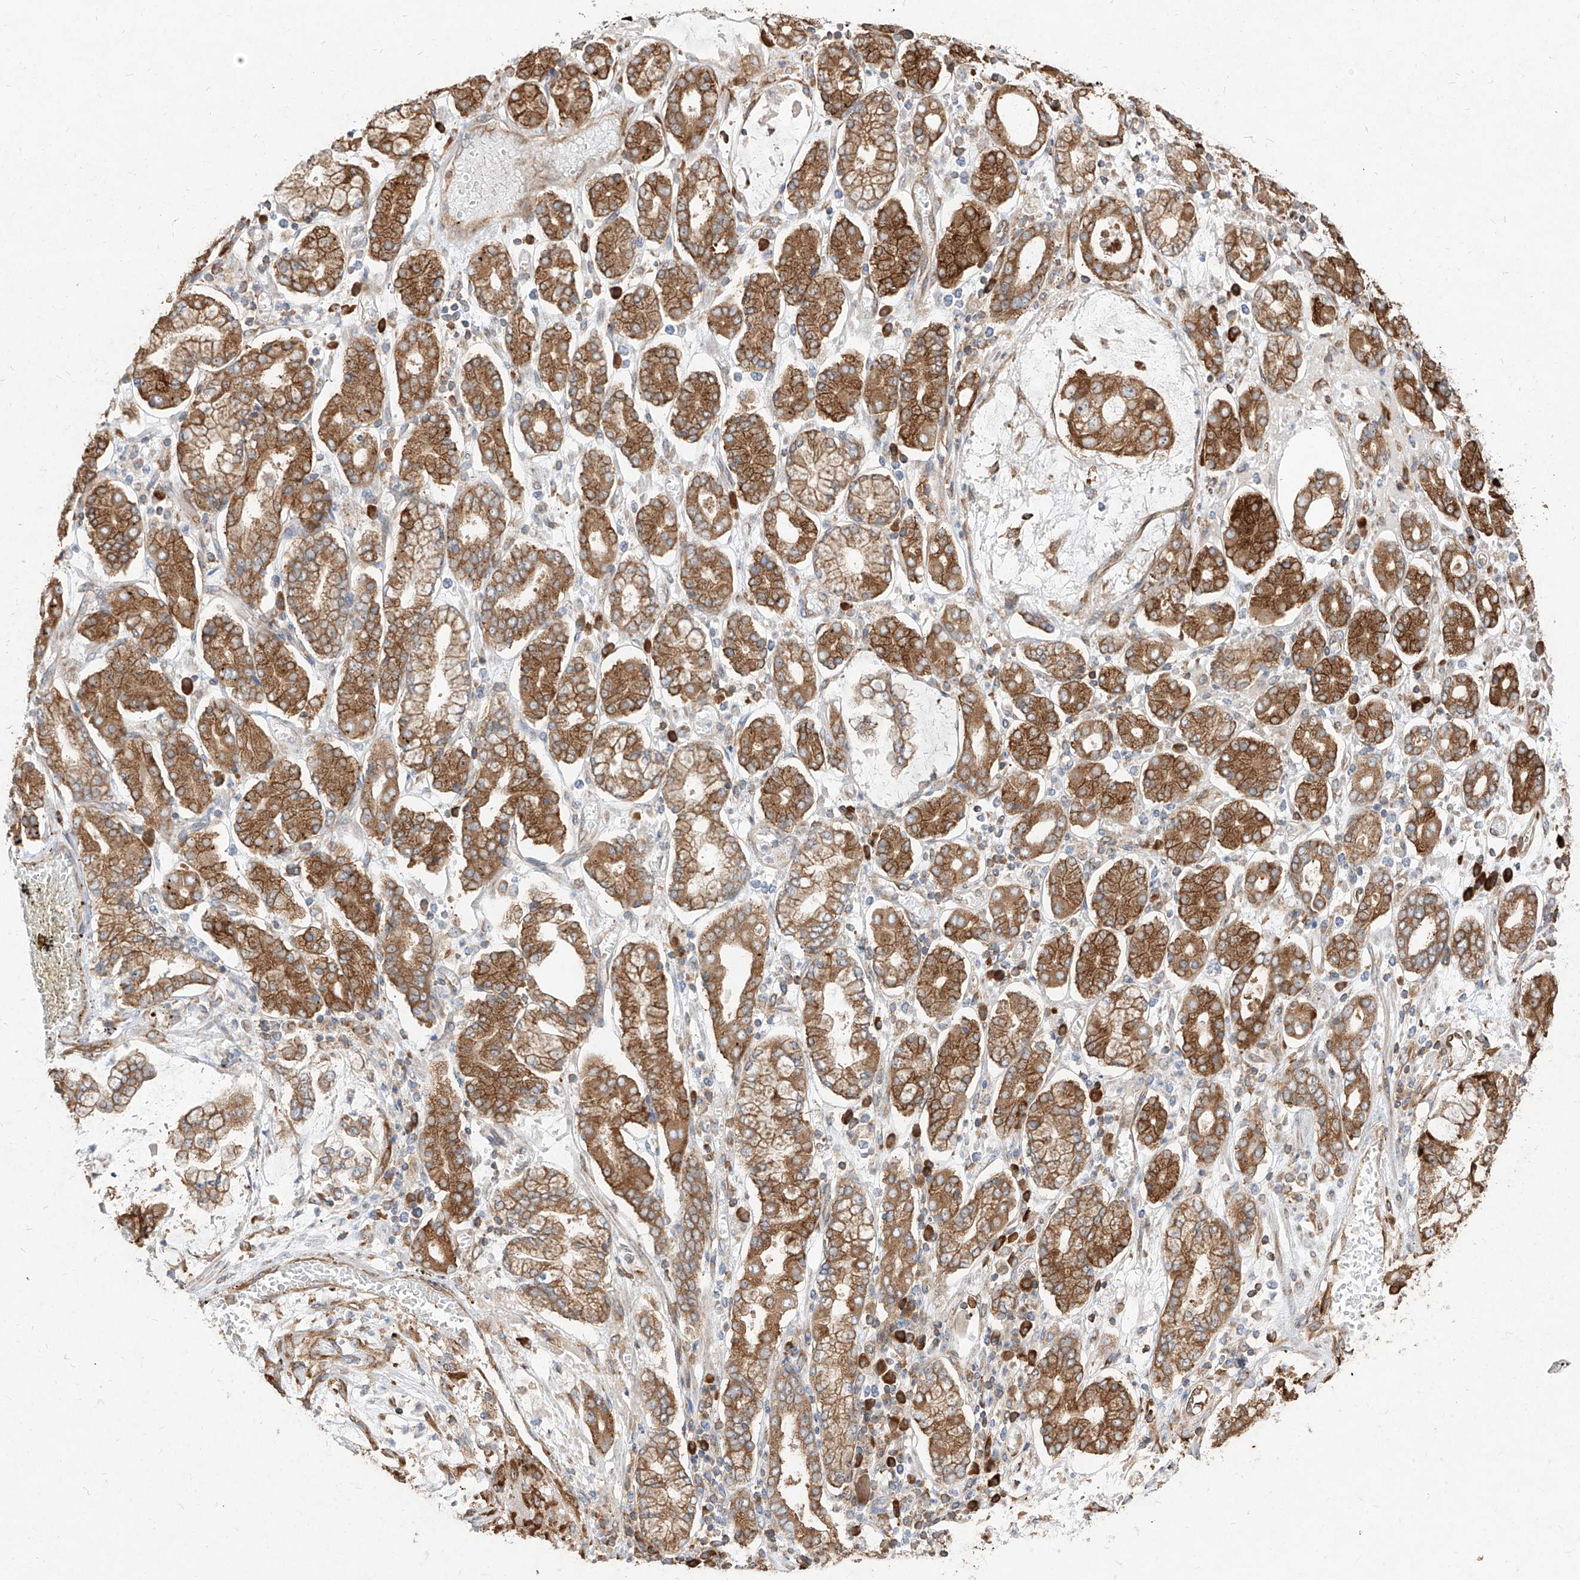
{"staining": {"intensity": "moderate", "quantity": ">75%", "location": "cytoplasmic/membranous"}, "tissue": "stomach cancer", "cell_type": "Tumor cells", "image_type": "cancer", "snomed": [{"axis": "morphology", "description": "Adenocarcinoma, NOS"}, {"axis": "topography", "description": "Stomach"}], "caption": "DAB immunohistochemical staining of stomach adenocarcinoma reveals moderate cytoplasmic/membranous protein expression in about >75% of tumor cells. The staining is performed using DAB brown chromogen to label protein expression. The nuclei are counter-stained blue using hematoxylin.", "gene": "RPS25", "patient": {"sex": "male", "age": 76}}